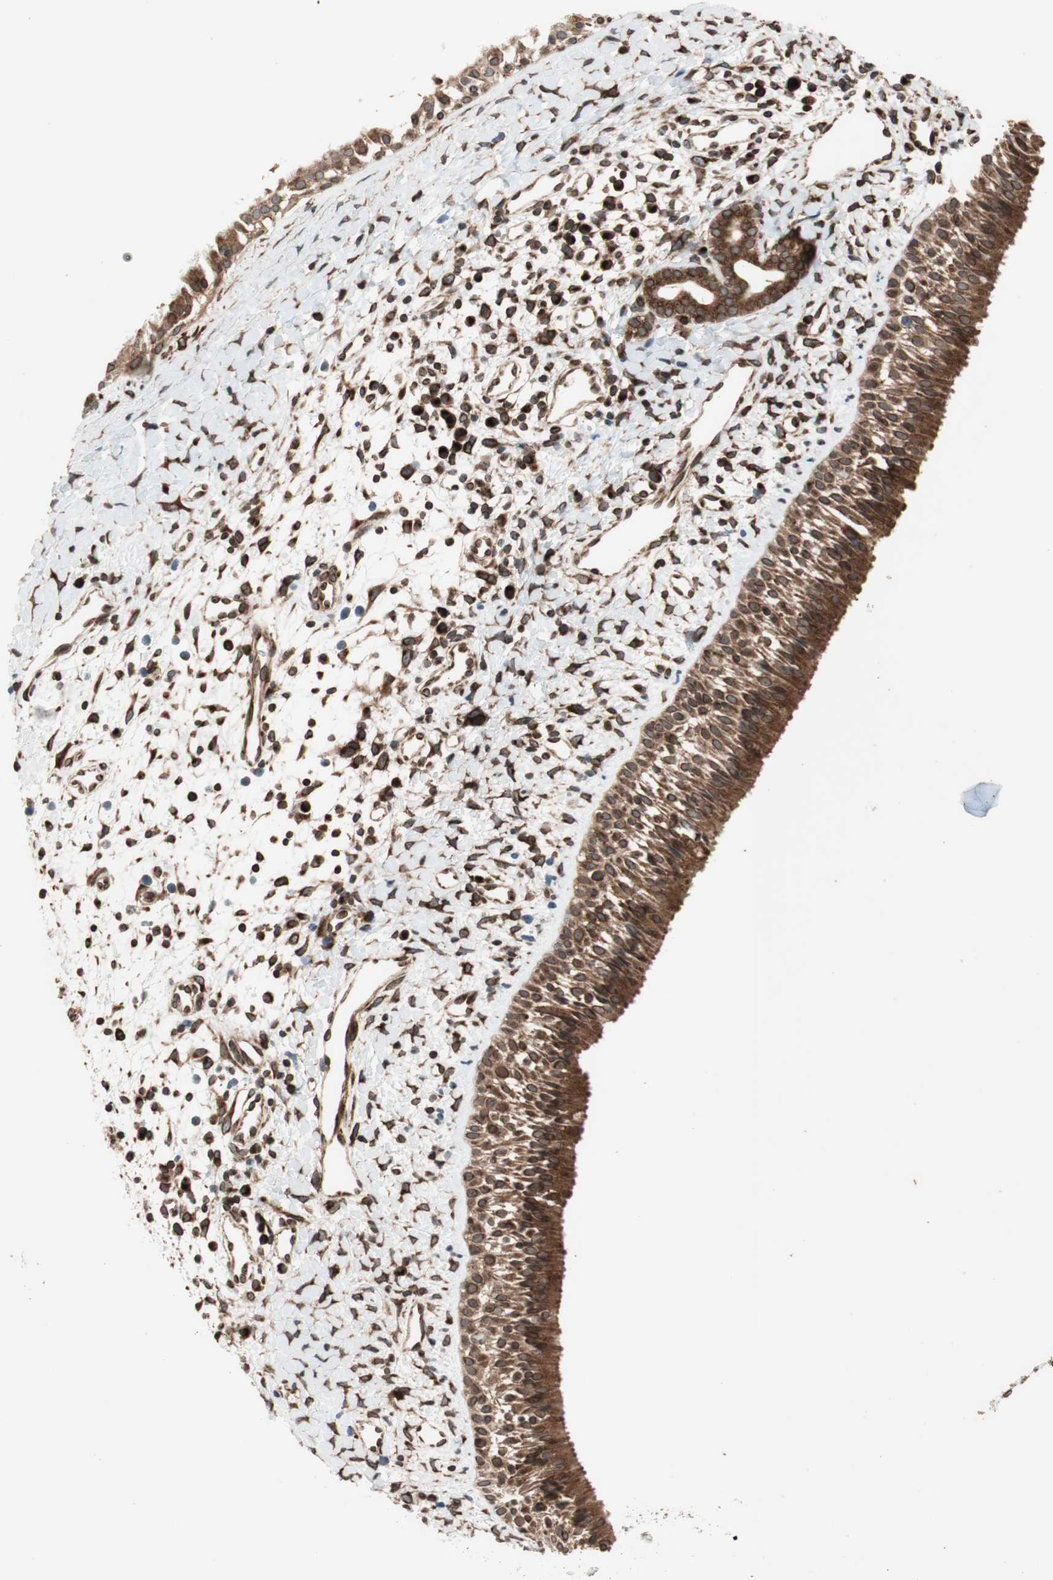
{"staining": {"intensity": "strong", "quantity": ">75%", "location": "cytoplasmic/membranous,nuclear"}, "tissue": "nasopharynx", "cell_type": "Respiratory epithelial cells", "image_type": "normal", "snomed": [{"axis": "morphology", "description": "Normal tissue, NOS"}, {"axis": "topography", "description": "Nasopharynx"}], "caption": "The image demonstrates immunohistochemical staining of unremarkable nasopharynx. There is strong cytoplasmic/membranous,nuclear expression is appreciated in approximately >75% of respiratory epithelial cells.", "gene": "NUP62", "patient": {"sex": "male", "age": 22}}